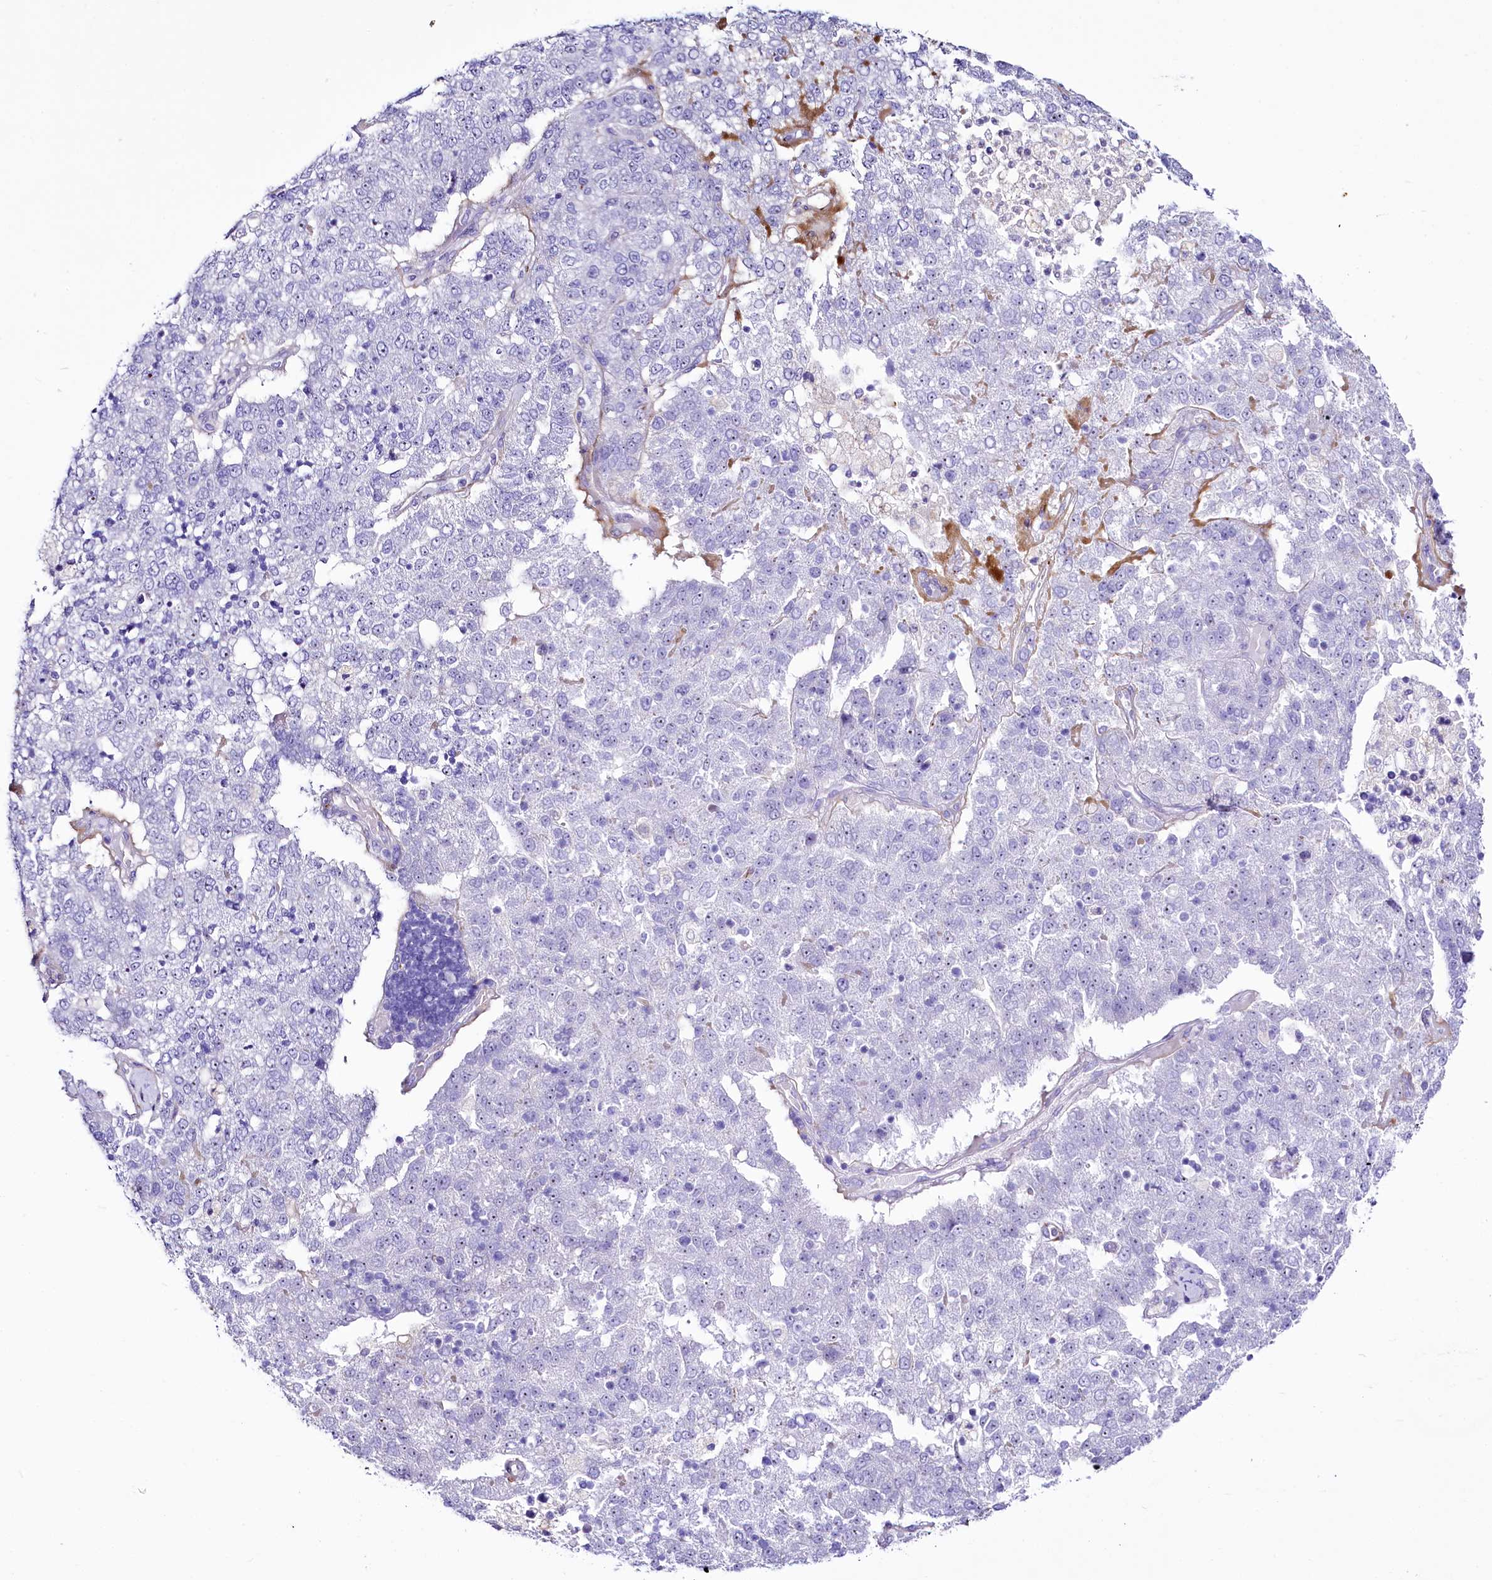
{"staining": {"intensity": "negative", "quantity": "none", "location": "none"}, "tissue": "pancreatic cancer", "cell_type": "Tumor cells", "image_type": "cancer", "snomed": [{"axis": "morphology", "description": "Adenocarcinoma, NOS"}, {"axis": "topography", "description": "Pancreas"}], "caption": "Tumor cells show no significant positivity in pancreatic cancer.", "gene": "SH3TC2", "patient": {"sex": "female", "age": 61}}